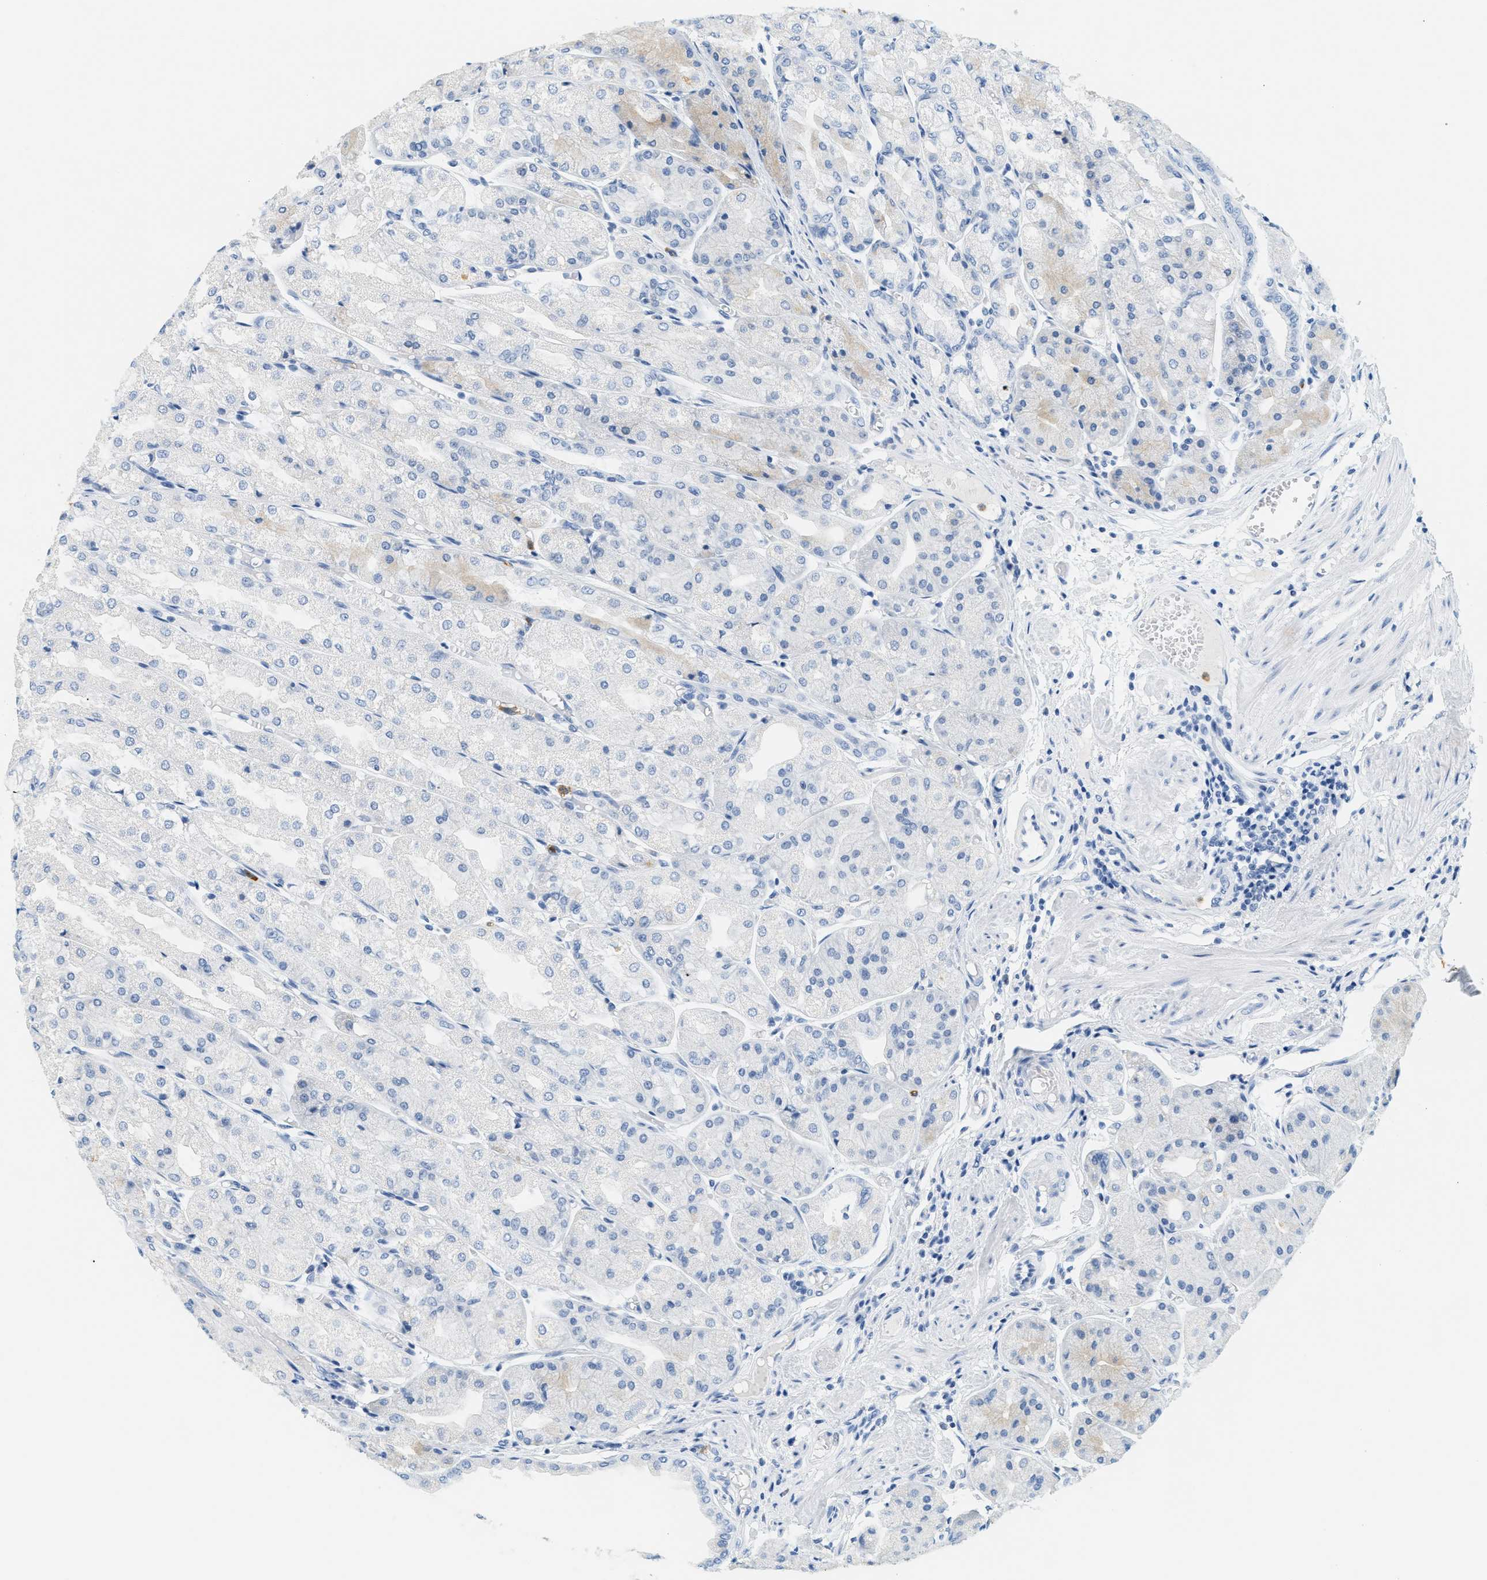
{"staining": {"intensity": "weak", "quantity": "<25%", "location": "cytoplasmic/membranous"}, "tissue": "stomach", "cell_type": "Glandular cells", "image_type": "normal", "snomed": [{"axis": "morphology", "description": "Normal tissue, NOS"}, {"axis": "topography", "description": "Stomach, upper"}], "caption": "Immunohistochemical staining of unremarkable stomach exhibits no significant positivity in glandular cells. The staining was performed using DAB (3,3'-diaminobenzidine) to visualize the protein expression in brown, while the nuclei were stained in blue with hematoxylin (Magnification: 20x).", "gene": "LCN2", "patient": {"sex": "male", "age": 72}}